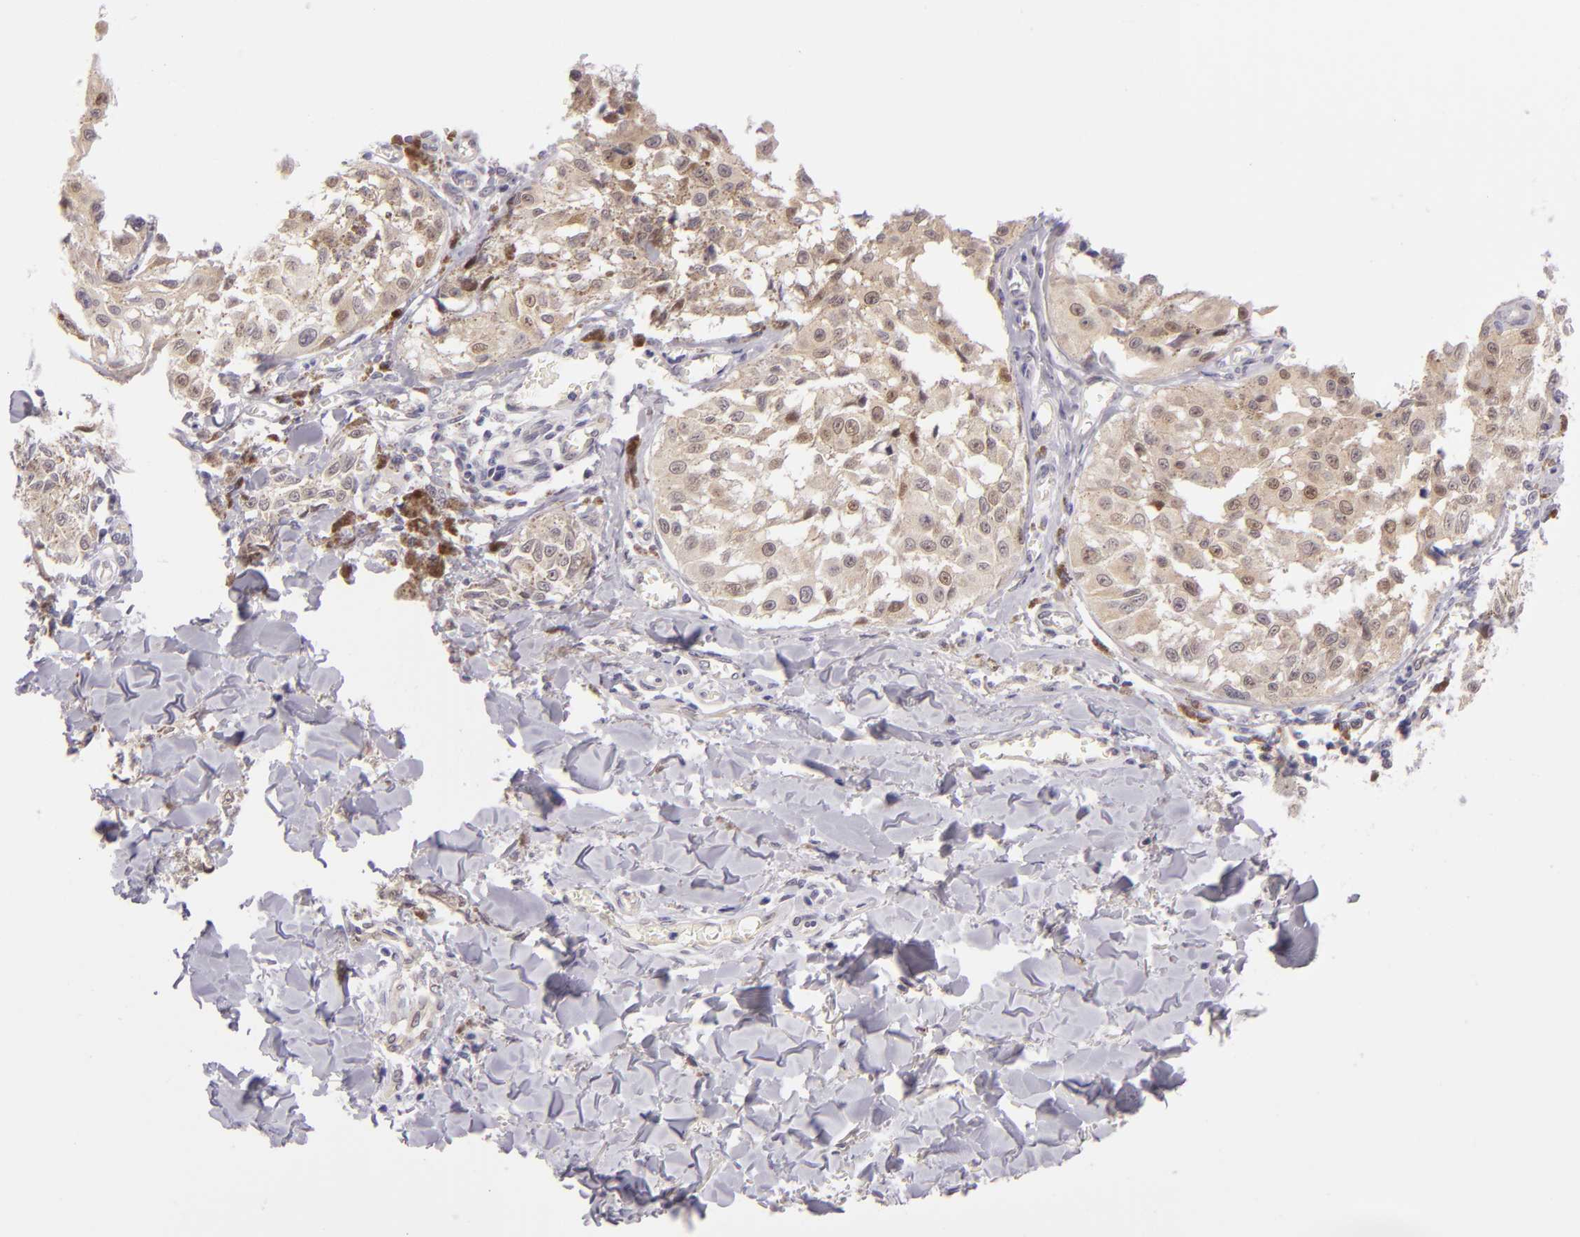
{"staining": {"intensity": "weak", "quantity": "<25%", "location": "cytoplasmic/membranous,nuclear"}, "tissue": "melanoma", "cell_type": "Tumor cells", "image_type": "cancer", "snomed": [{"axis": "morphology", "description": "Malignant melanoma, NOS"}, {"axis": "topography", "description": "Skin"}], "caption": "Tumor cells are negative for brown protein staining in malignant melanoma.", "gene": "CSE1L", "patient": {"sex": "female", "age": 82}}